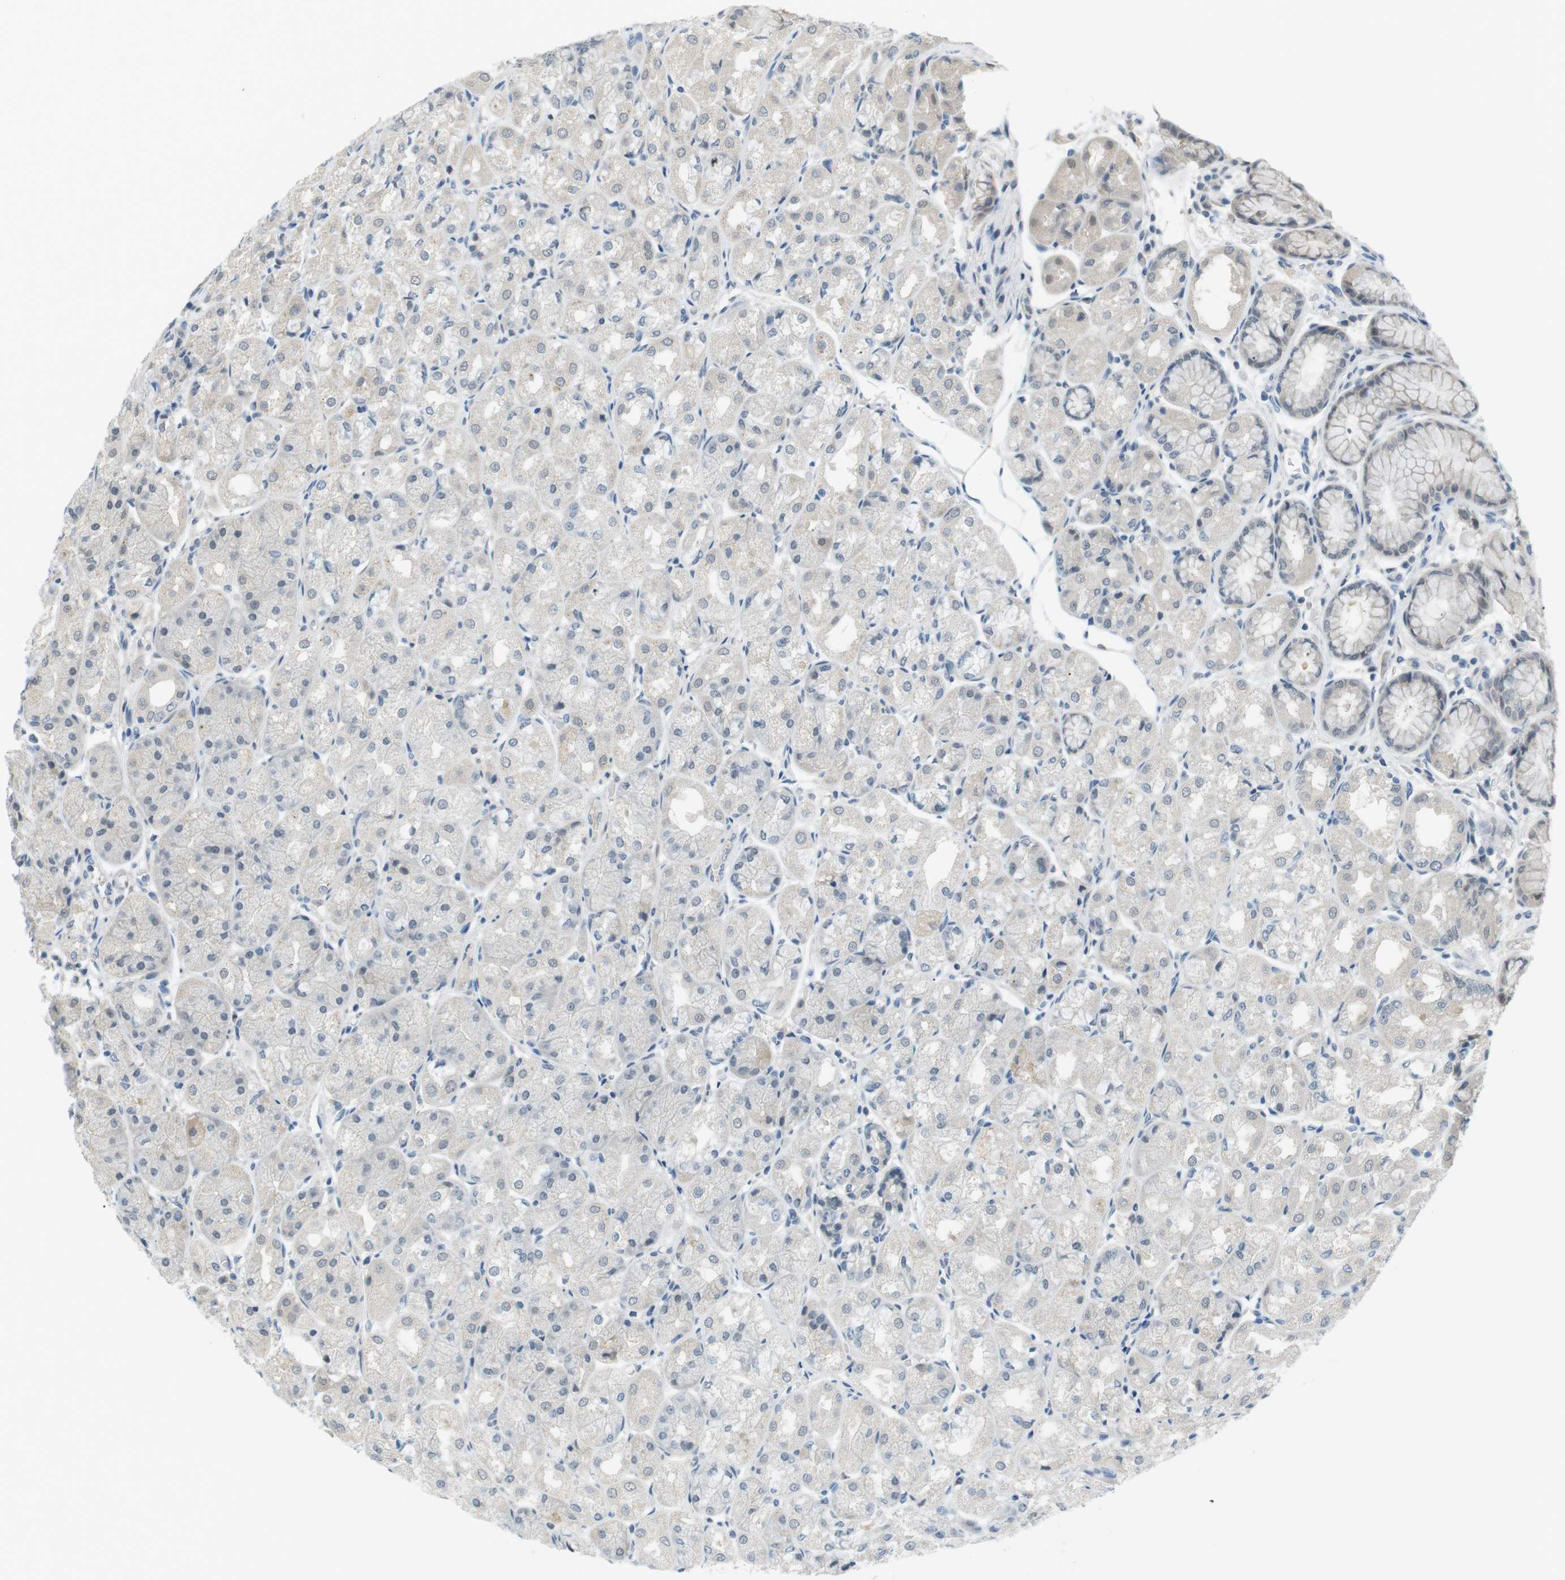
{"staining": {"intensity": "weak", "quantity": "<25%", "location": "cytoplasmic/membranous"}, "tissue": "stomach", "cell_type": "Glandular cells", "image_type": "normal", "snomed": [{"axis": "morphology", "description": "Normal tissue, NOS"}, {"axis": "topography", "description": "Stomach, upper"}], "caption": "This is an immunohistochemistry (IHC) micrograph of benign human stomach. There is no positivity in glandular cells.", "gene": "RTN3", "patient": {"sex": "male", "age": 72}}